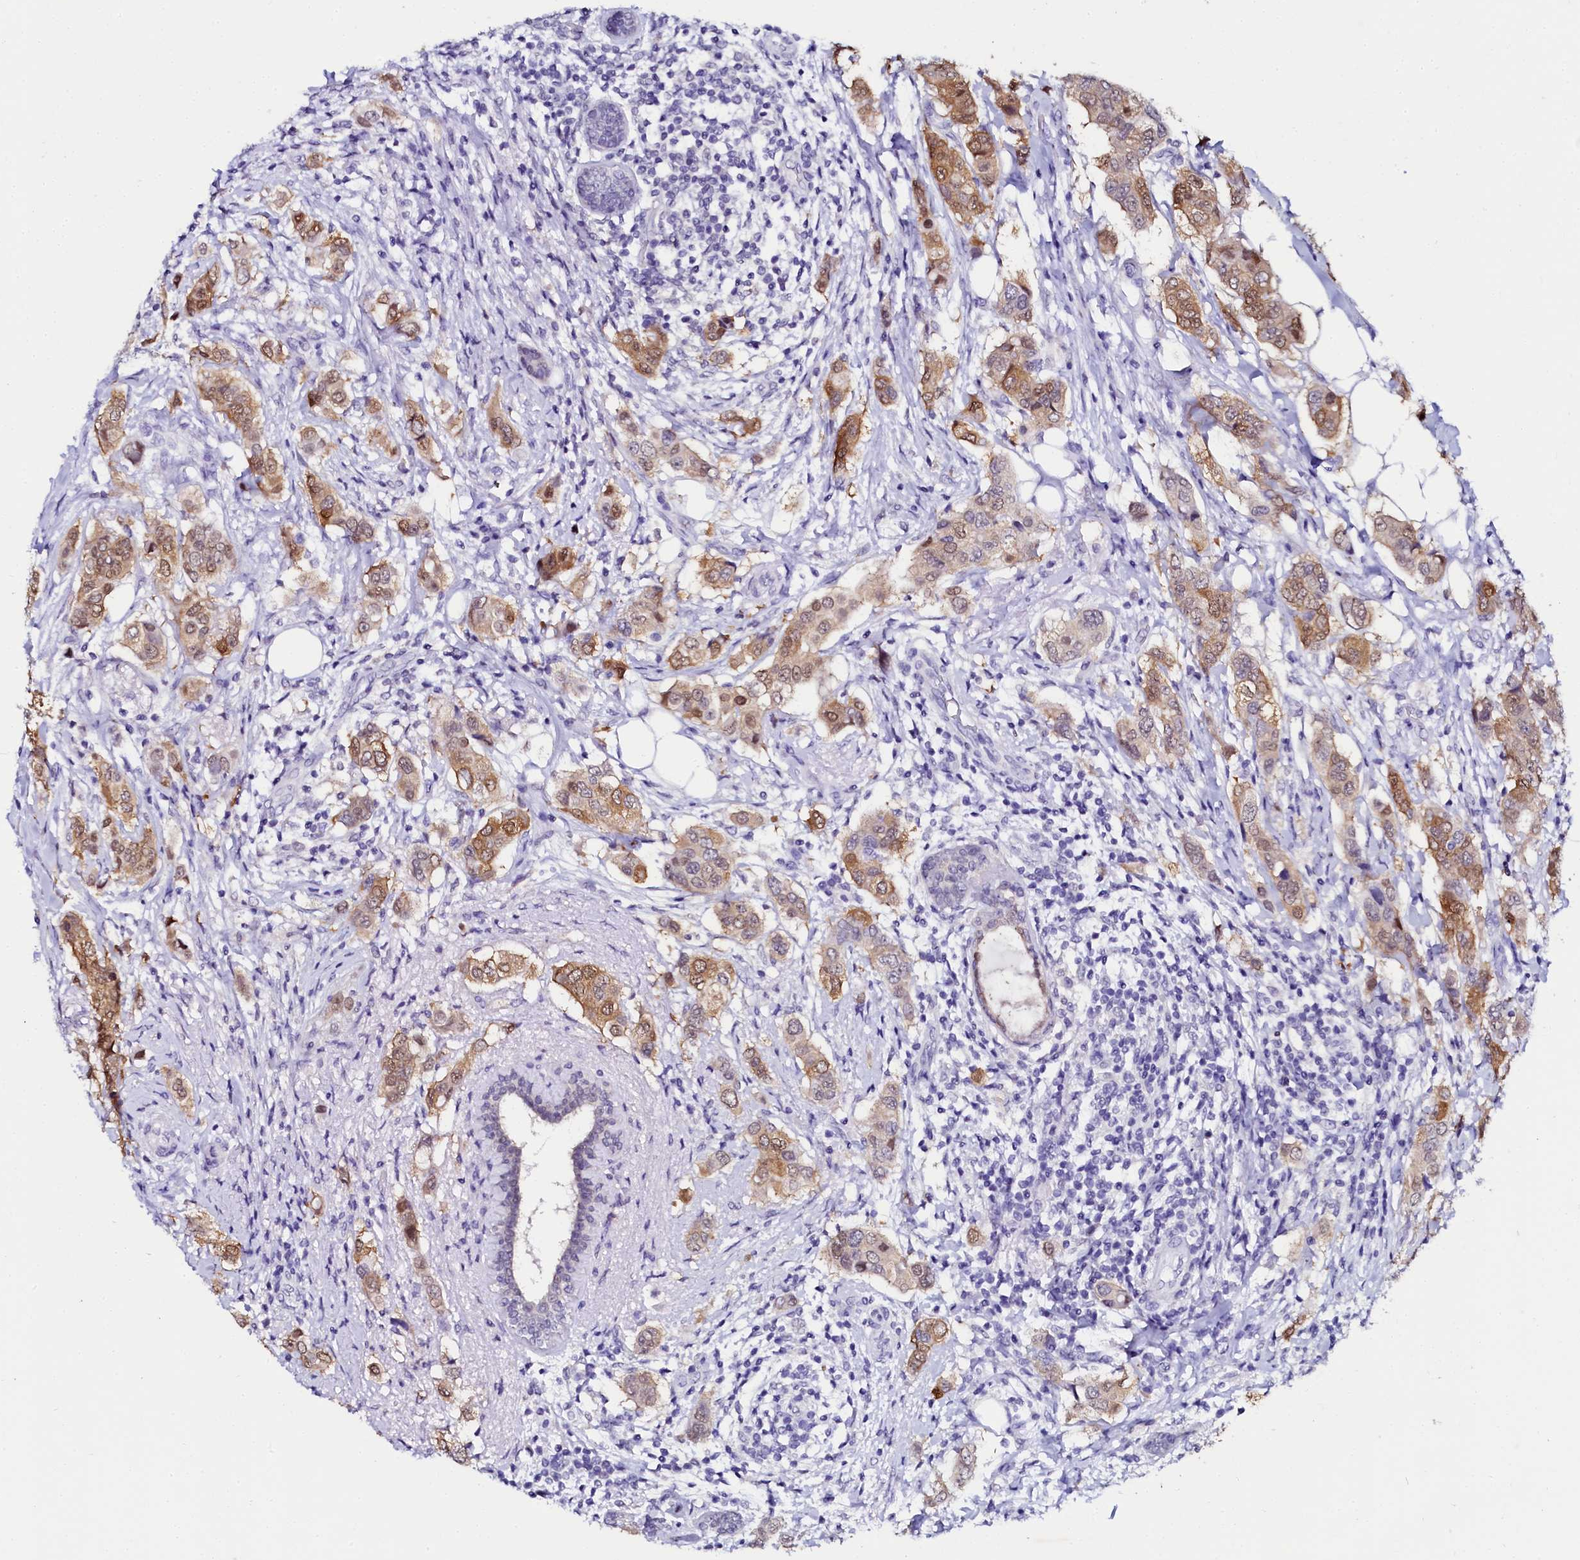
{"staining": {"intensity": "moderate", "quantity": ">75%", "location": "cytoplasmic/membranous,nuclear"}, "tissue": "breast cancer", "cell_type": "Tumor cells", "image_type": "cancer", "snomed": [{"axis": "morphology", "description": "Lobular carcinoma"}, {"axis": "topography", "description": "Breast"}], "caption": "An image of breast lobular carcinoma stained for a protein shows moderate cytoplasmic/membranous and nuclear brown staining in tumor cells.", "gene": "SORD", "patient": {"sex": "female", "age": 51}}